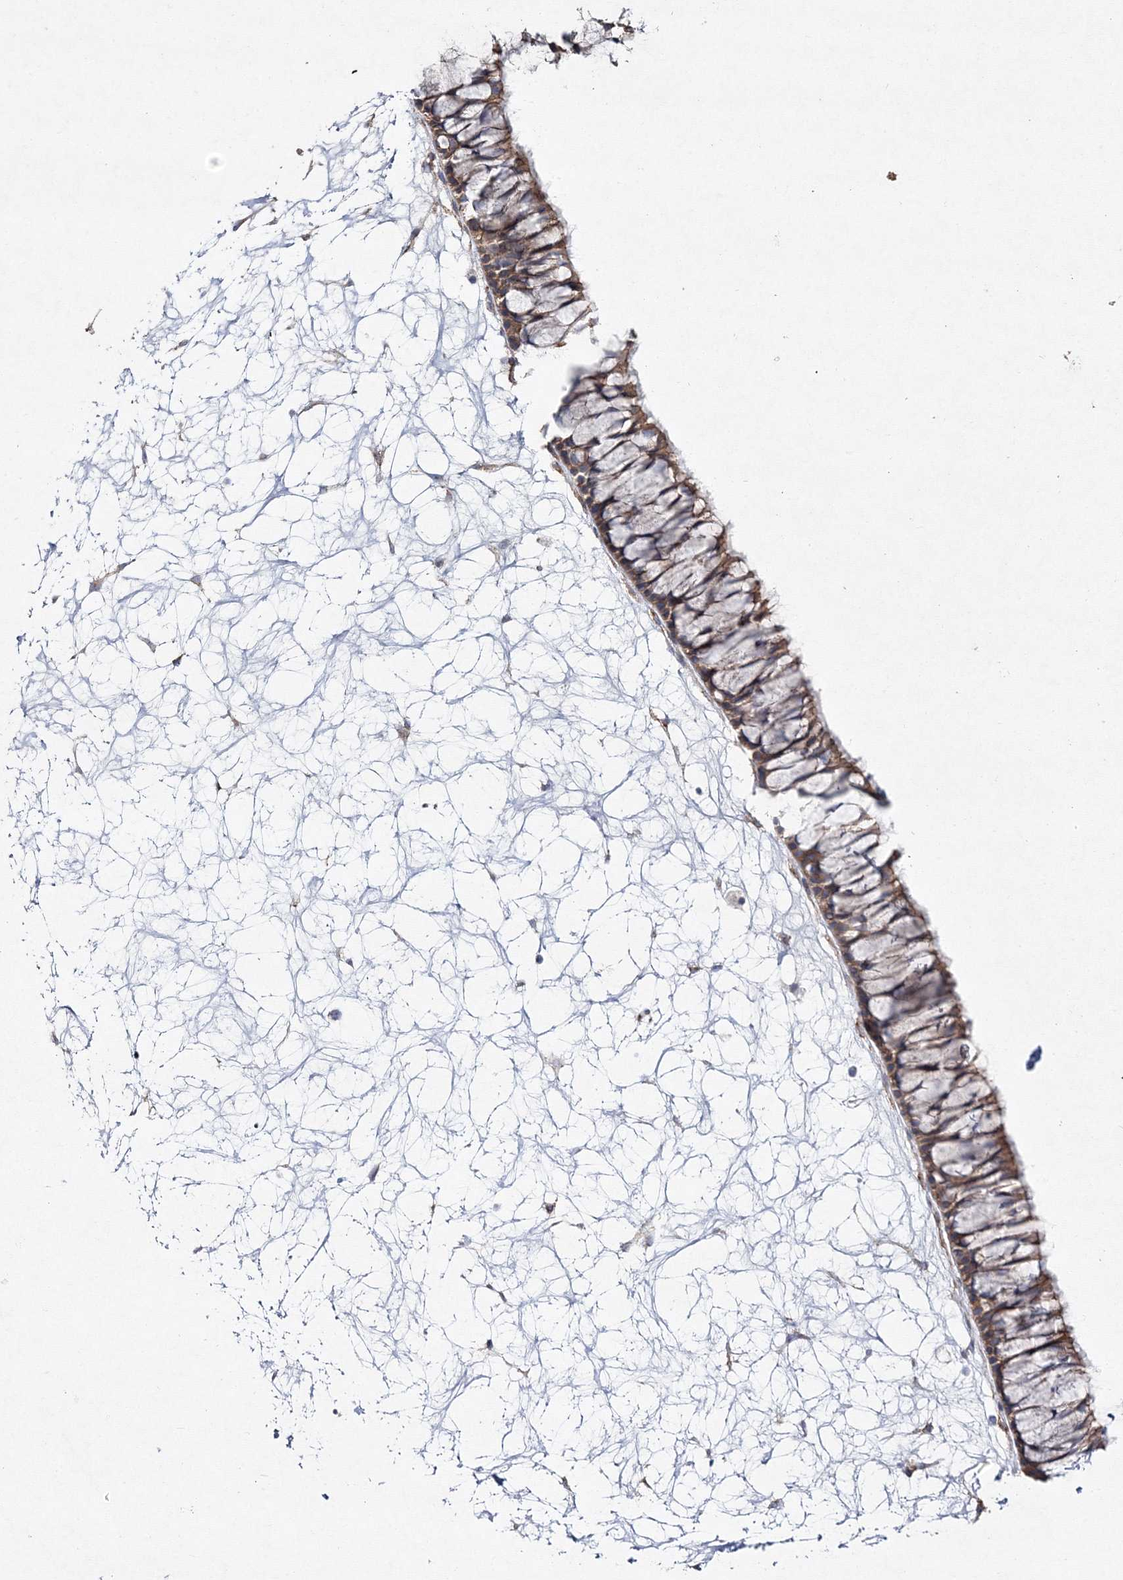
{"staining": {"intensity": "moderate", "quantity": ">75%", "location": "cytoplasmic/membranous"}, "tissue": "nasopharynx", "cell_type": "Respiratory epithelial cells", "image_type": "normal", "snomed": [{"axis": "morphology", "description": "Normal tissue, NOS"}, {"axis": "topography", "description": "Nasopharynx"}], "caption": "Protein expression analysis of normal human nasopharynx reveals moderate cytoplasmic/membranous positivity in approximately >75% of respiratory epithelial cells. The staining was performed using DAB, with brown indicating positive protein expression. Nuclei are stained blue with hematoxylin.", "gene": "NAA40", "patient": {"sex": "male", "age": 64}}